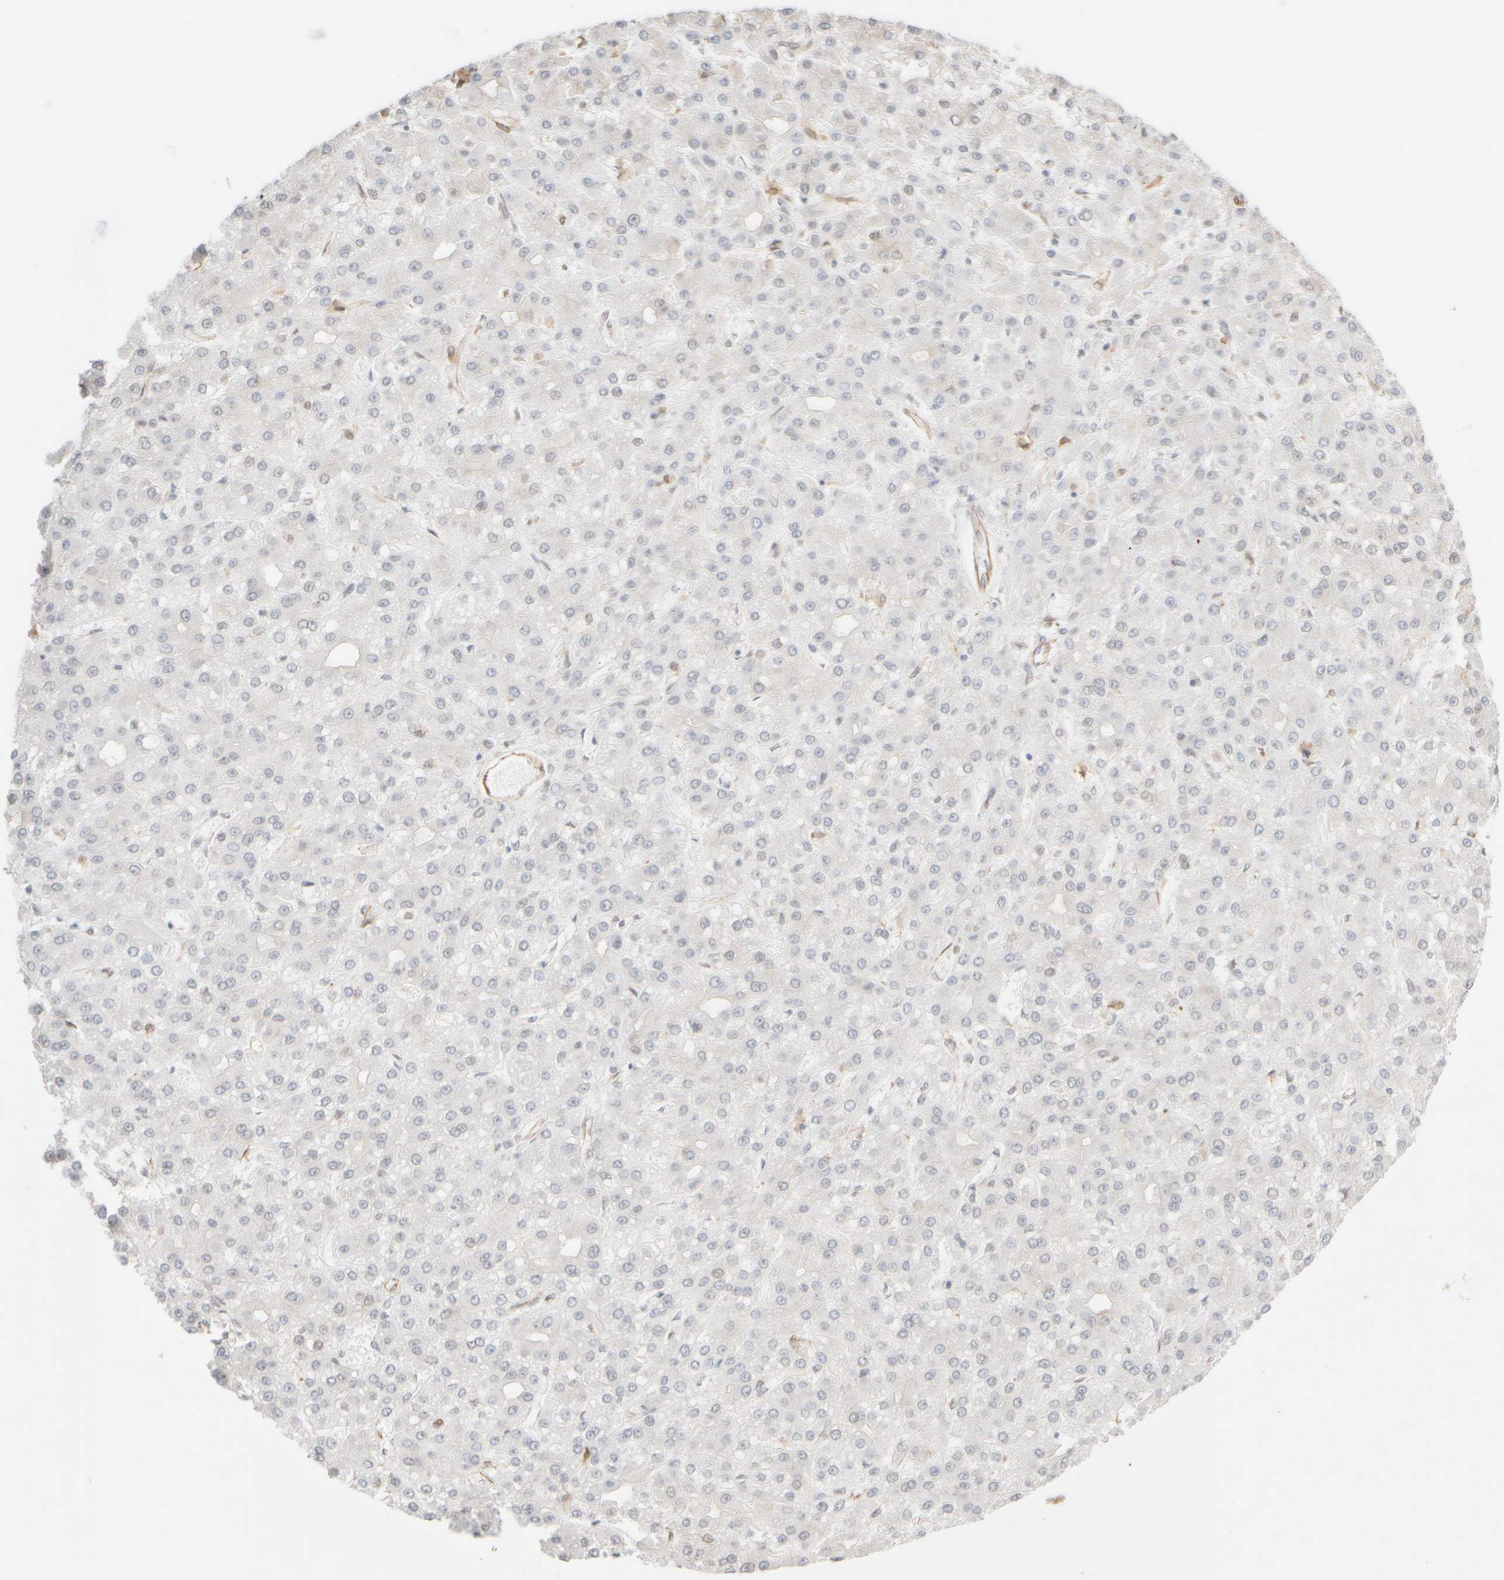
{"staining": {"intensity": "negative", "quantity": "none", "location": "none"}, "tissue": "liver cancer", "cell_type": "Tumor cells", "image_type": "cancer", "snomed": [{"axis": "morphology", "description": "Carcinoma, Hepatocellular, NOS"}, {"axis": "topography", "description": "Liver"}], "caption": "The image reveals no staining of tumor cells in liver cancer (hepatocellular carcinoma).", "gene": "KRT15", "patient": {"sex": "male", "age": 67}}